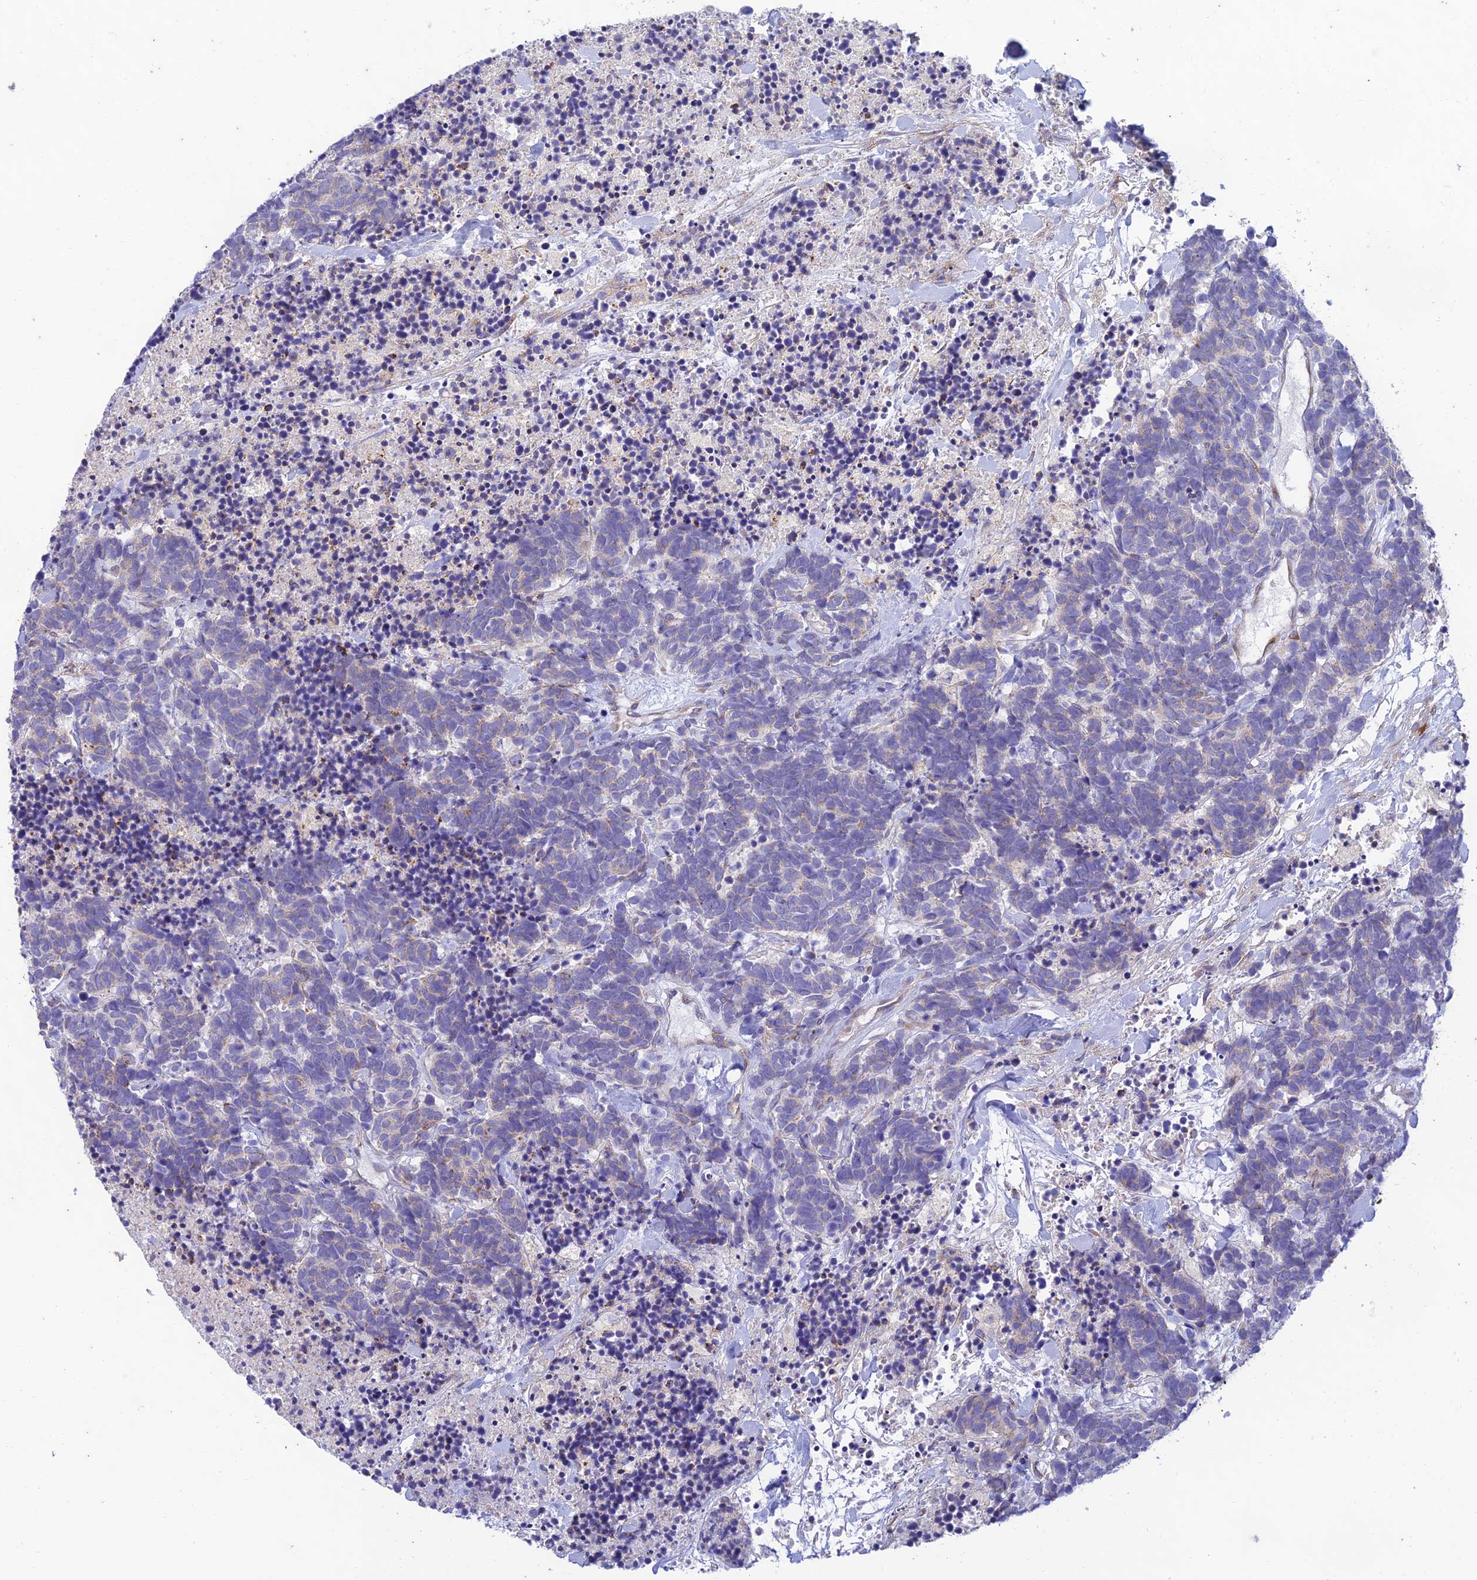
{"staining": {"intensity": "negative", "quantity": "none", "location": "none"}, "tissue": "carcinoid", "cell_type": "Tumor cells", "image_type": "cancer", "snomed": [{"axis": "morphology", "description": "Carcinoma, NOS"}, {"axis": "morphology", "description": "Carcinoid, malignant, NOS"}, {"axis": "topography", "description": "Prostate"}], "caption": "Carcinoid was stained to show a protein in brown. There is no significant staining in tumor cells. (Brightfield microscopy of DAB immunohistochemistry (IHC) at high magnification).", "gene": "PTCD2", "patient": {"sex": "male", "age": 57}}